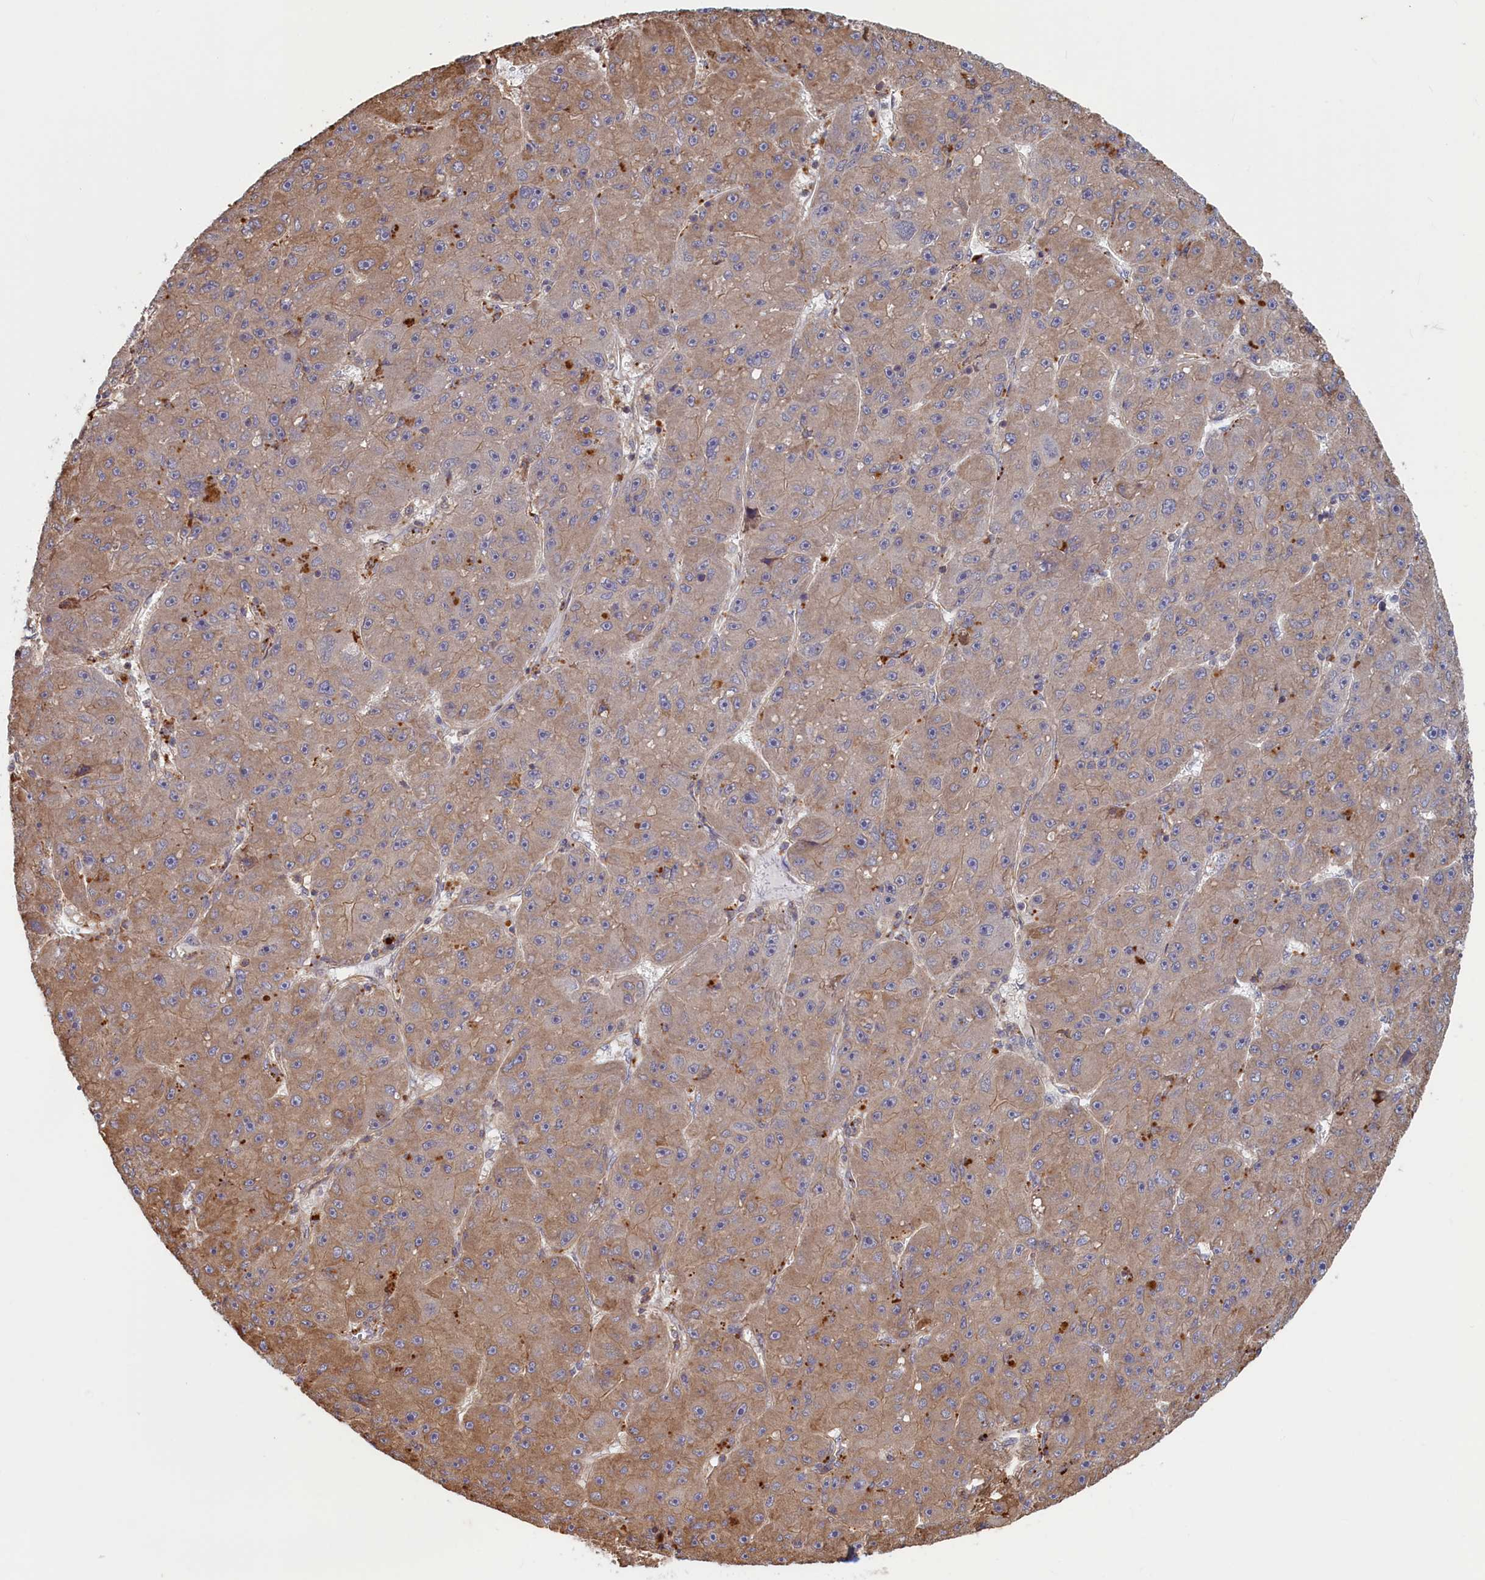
{"staining": {"intensity": "weak", "quantity": ">75%", "location": "cytoplasmic/membranous"}, "tissue": "liver cancer", "cell_type": "Tumor cells", "image_type": "cancer", "snomed": [{"axis": "morphology", "description": "Carcinoma, Hepatocellular, NOS"}, {"axis": "topography", "description": "Liver"}], "caption": "There is low levels of weak cytoplasmic/membranous positivity in tumor cells of liver cancer (hepatocellular carcinoma), as demonstrated by immunohistochemical staining (brown color).", "gene": "RILPL1", "patient": {"sex": "male", "age": 67}}